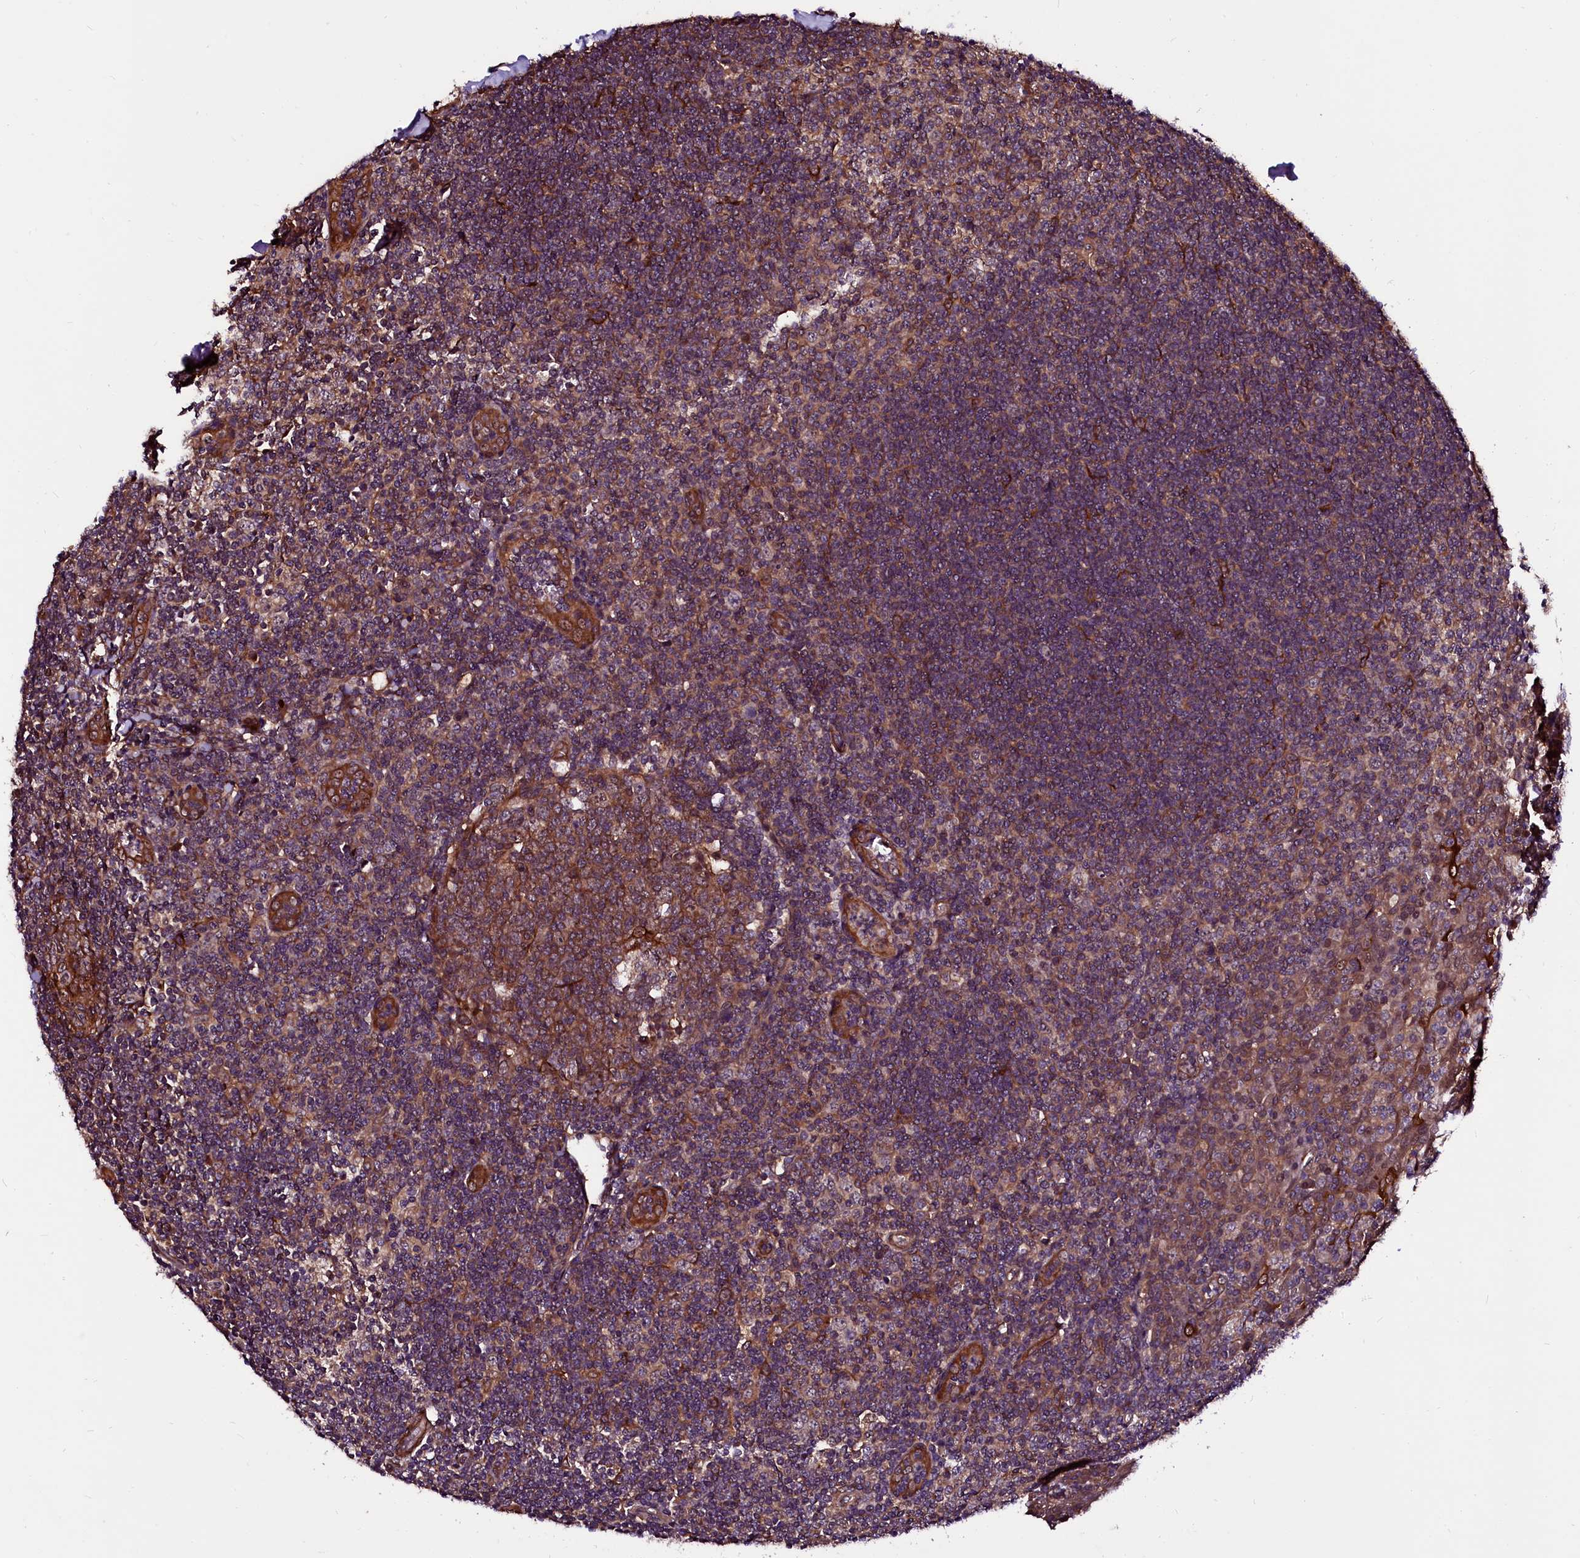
{"staining": {"intensity": "moderate", "quantity": ">75%", "location": "cytoplasmic/membranous,nuclear"}, "tissue": "tonsil", "cell_type": "Germinal center cells", "image_type": "normal", "snomed": [{"axis": "morphology", "description": "Normal tissue, NOS"}, {"axis": "topography", "description": "Tonsil"}], "caption": "DAB (3,3'-diaminobenzidine) immunohistochemical staining of normal tonsil displays moderate cytoplasmic/membranous,nuclear protein expression in approximately >75% of germinal center cells.", "gene": "N4BP1", "patient": {"sex": "male", "age": 27}}